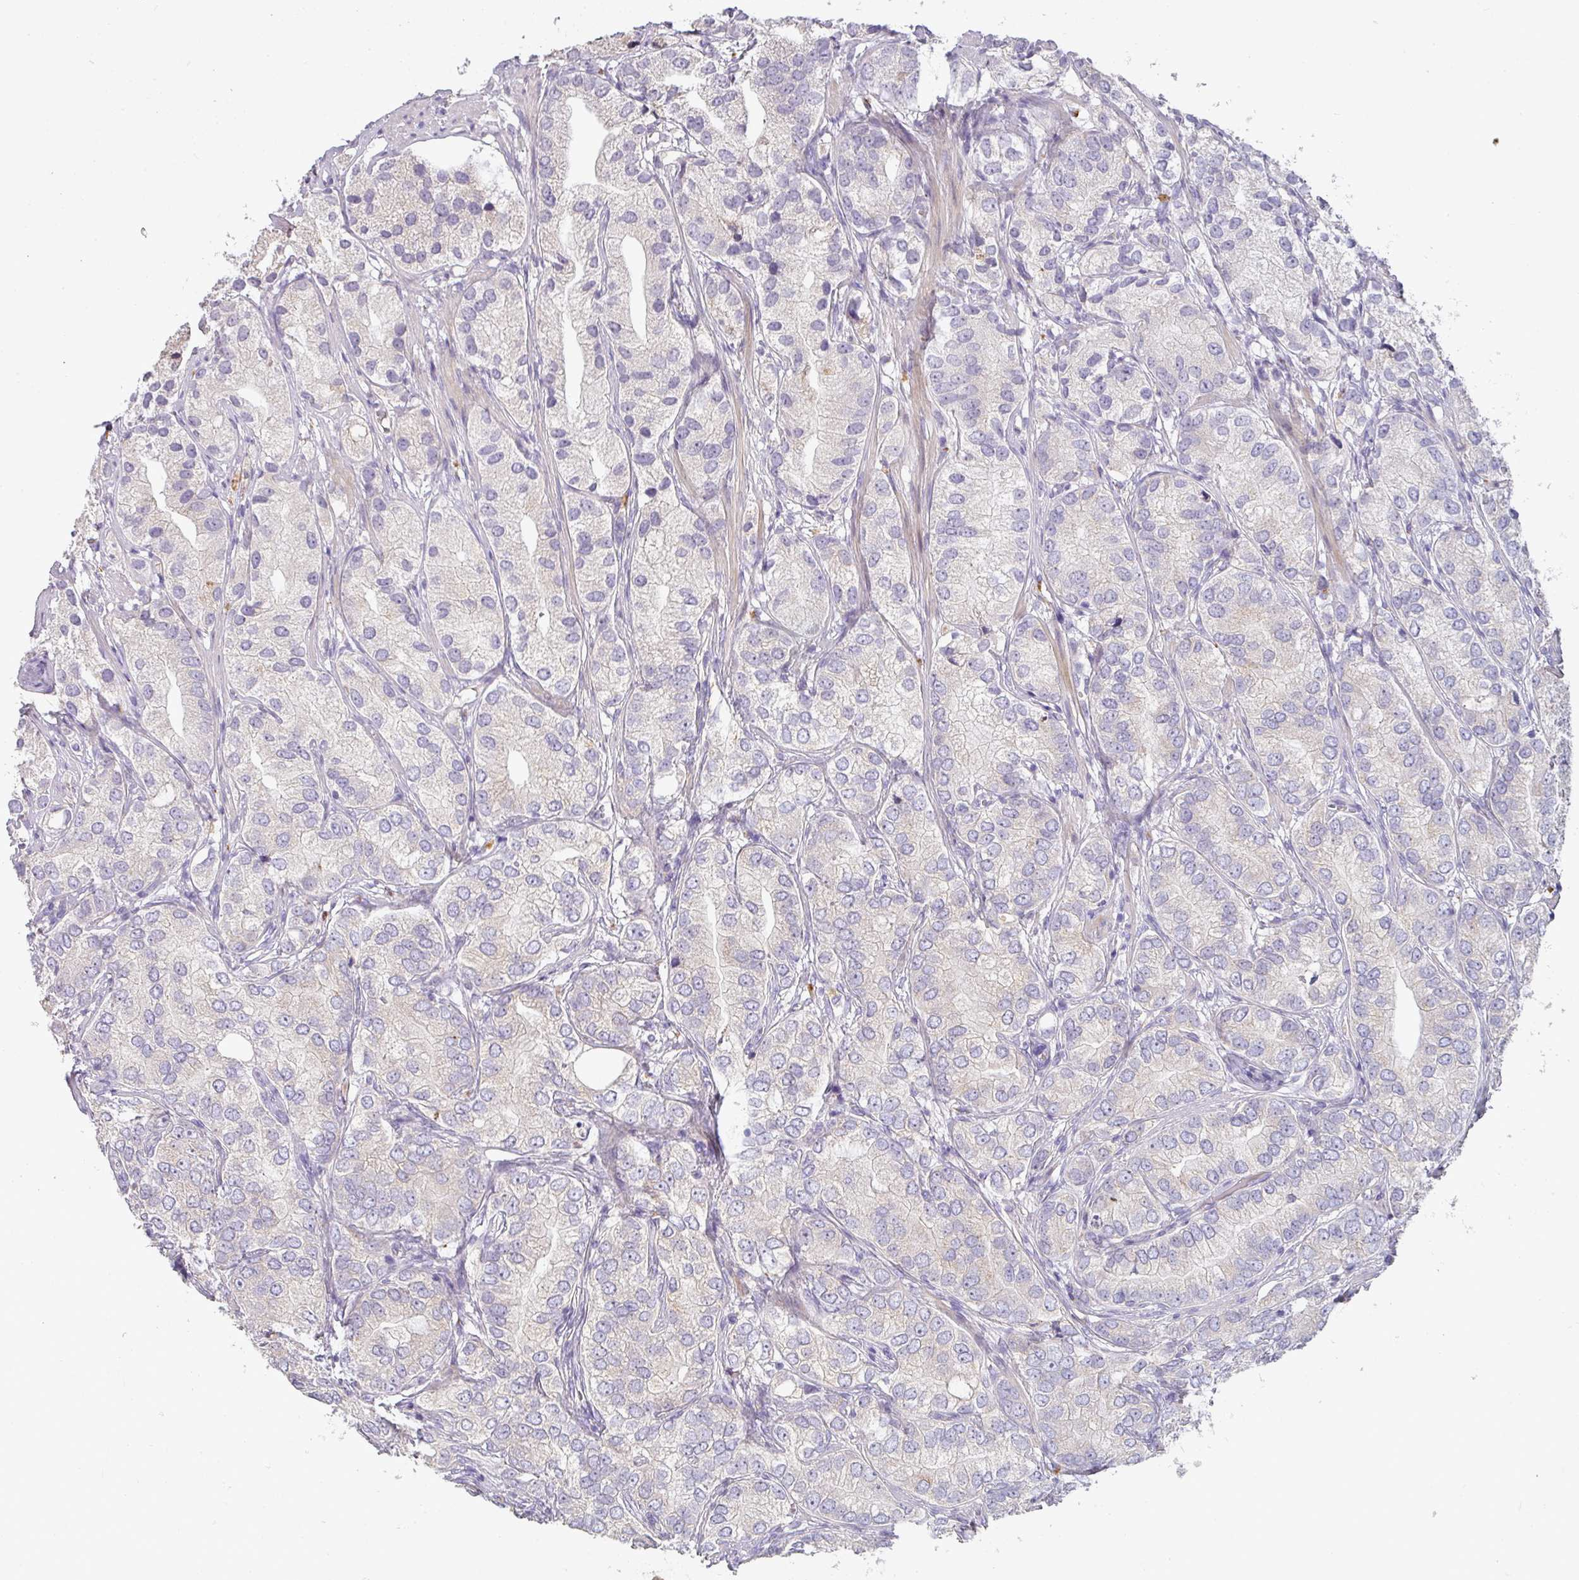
{"staining": {"intensity": "weak", "quantity": "<25%", "location": "cytoplasmic/membranous"}, "tissue": "prostate cancer", "cell_type": "Tumor cells", "image_type": "cancer", "snomed": [{"axis": "morphology", "description": "Adenocarcinoma, High grade"}, {"axis": "topography", "description": "Prostate"}], "caption": "This histopathology image is of adenocarcinoma (high-grade) (prostate) stained with immunohistochemistry to label a protein in brown with the nuclei are counter-stained blue. There is no positivity in tumor cells. (Immunohistochemistry (ihc), brightfield microscopy, high magnification).", "gene": "ZNF266", "patient": {"sex": "male", "age": 82}}